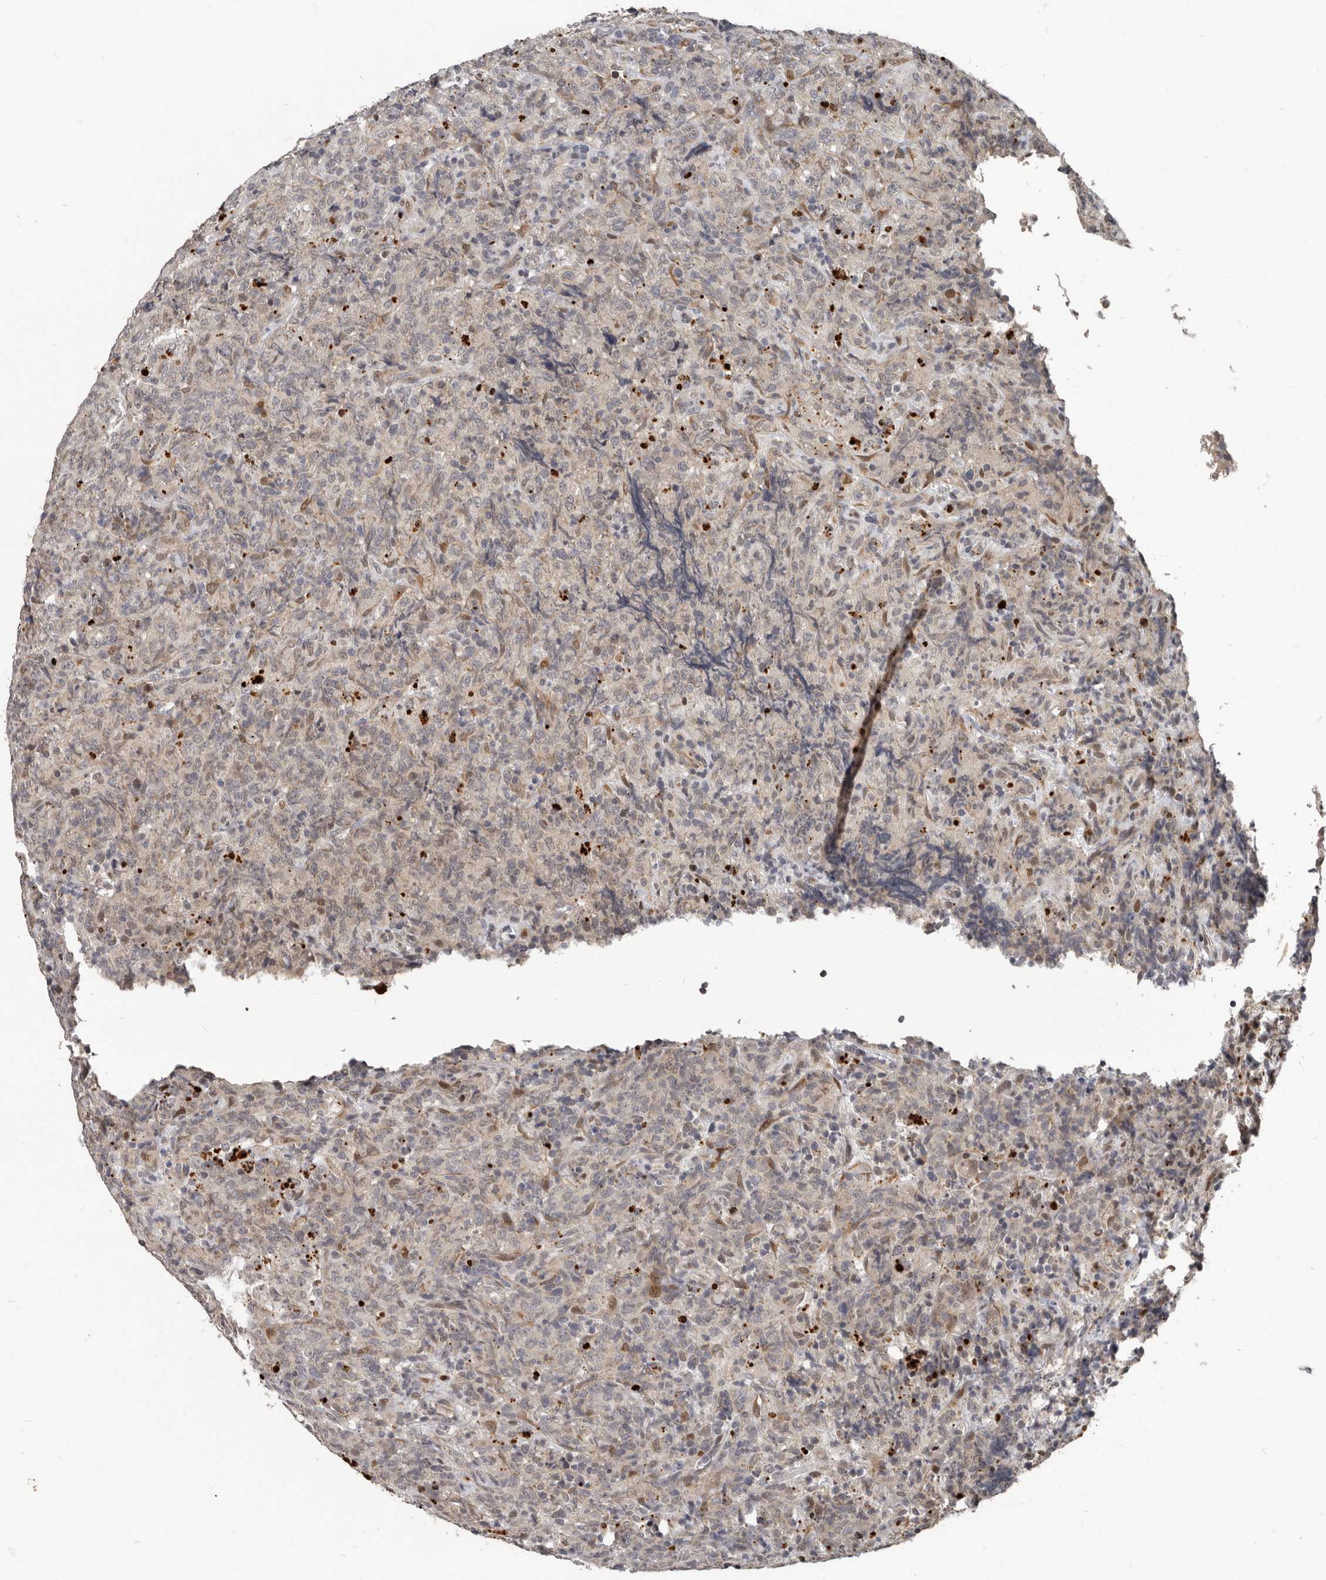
{"staining": {"intensity": "negative", "quantity": "none", "location": "none"}, "tissue": "lymphoma", "cell_type": "Tumor cells", "image_type": "cancer", "snomed": [{"axis": "morphology", "description": "Malignant lymphoma, non-Hodgkin's type, High grade"}, {"axis": "topography", "description": "Tonsil"}], "caption": "Tumor cells show no significant protein staining in high-grade malignant lymphoma, non-Hodgkin's type. (DAB (3,3'-diaminobenzidine) immunohistochemistry visualized using brightfield microscopy, high magnification).", "gene": "APOL6", "patient": {"sex": "female", "age": 36}}